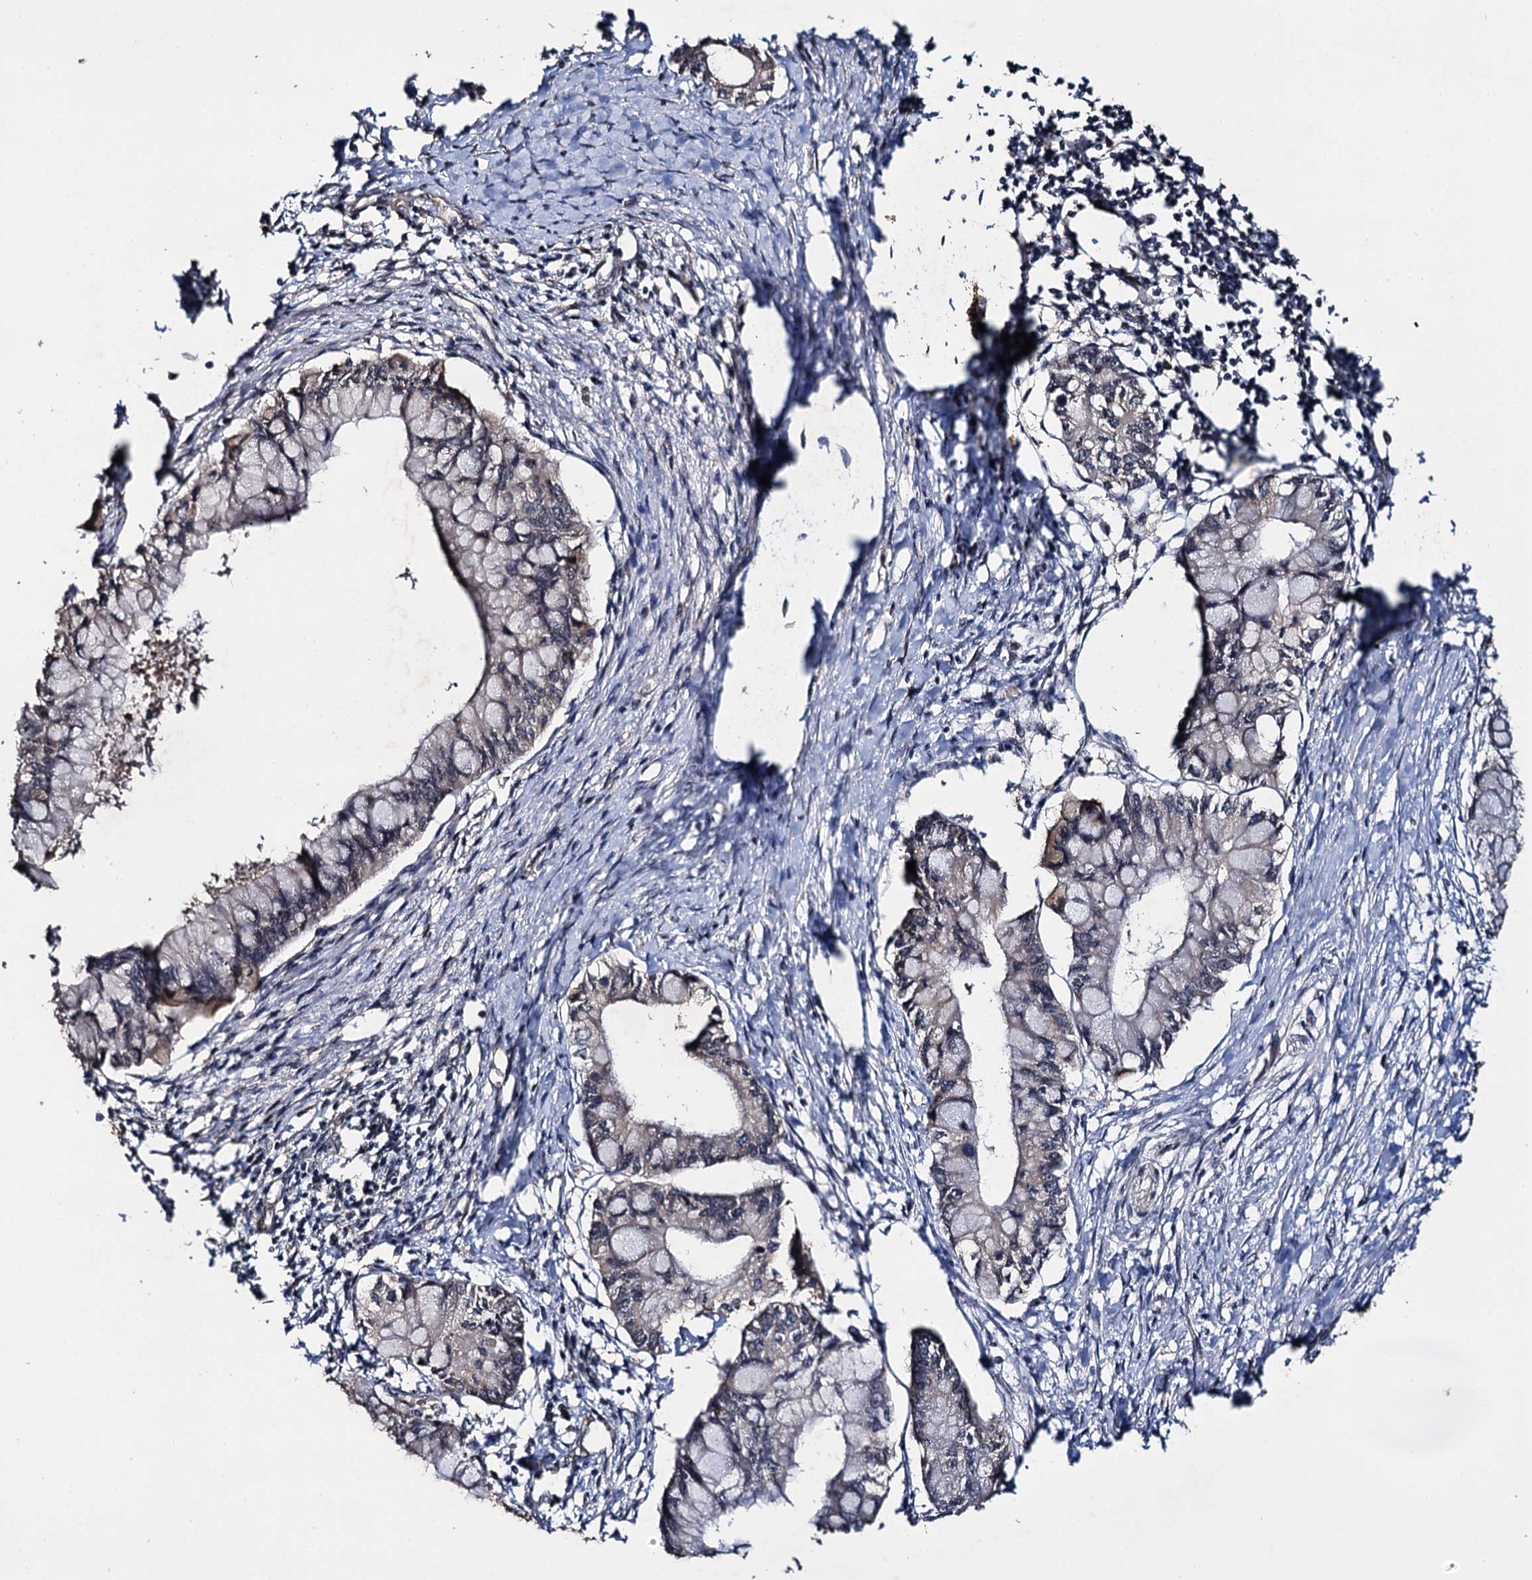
{"staining": {"intensity": "weak", "quantity": "<25%", "location": "cytoplasmic/membranous"}, "tissue": "pancreatic cancer", "cell_type": "Tumor cells", "image_type": "cancer", "snomed": [{"axis": "morphology", "description": "Adenocarcinoma, NOS"}, {"axis": "topography", "description": "Pancreas"}], "caption": "DAB (3,3'-diaminobenzidine) immunohistochemical staining of human pancreatic adenocarcinoma exhibits no significant expression in tumor cells.", "gene": "SLC46A3", "patient": {"sex": "male", "age": 48}}